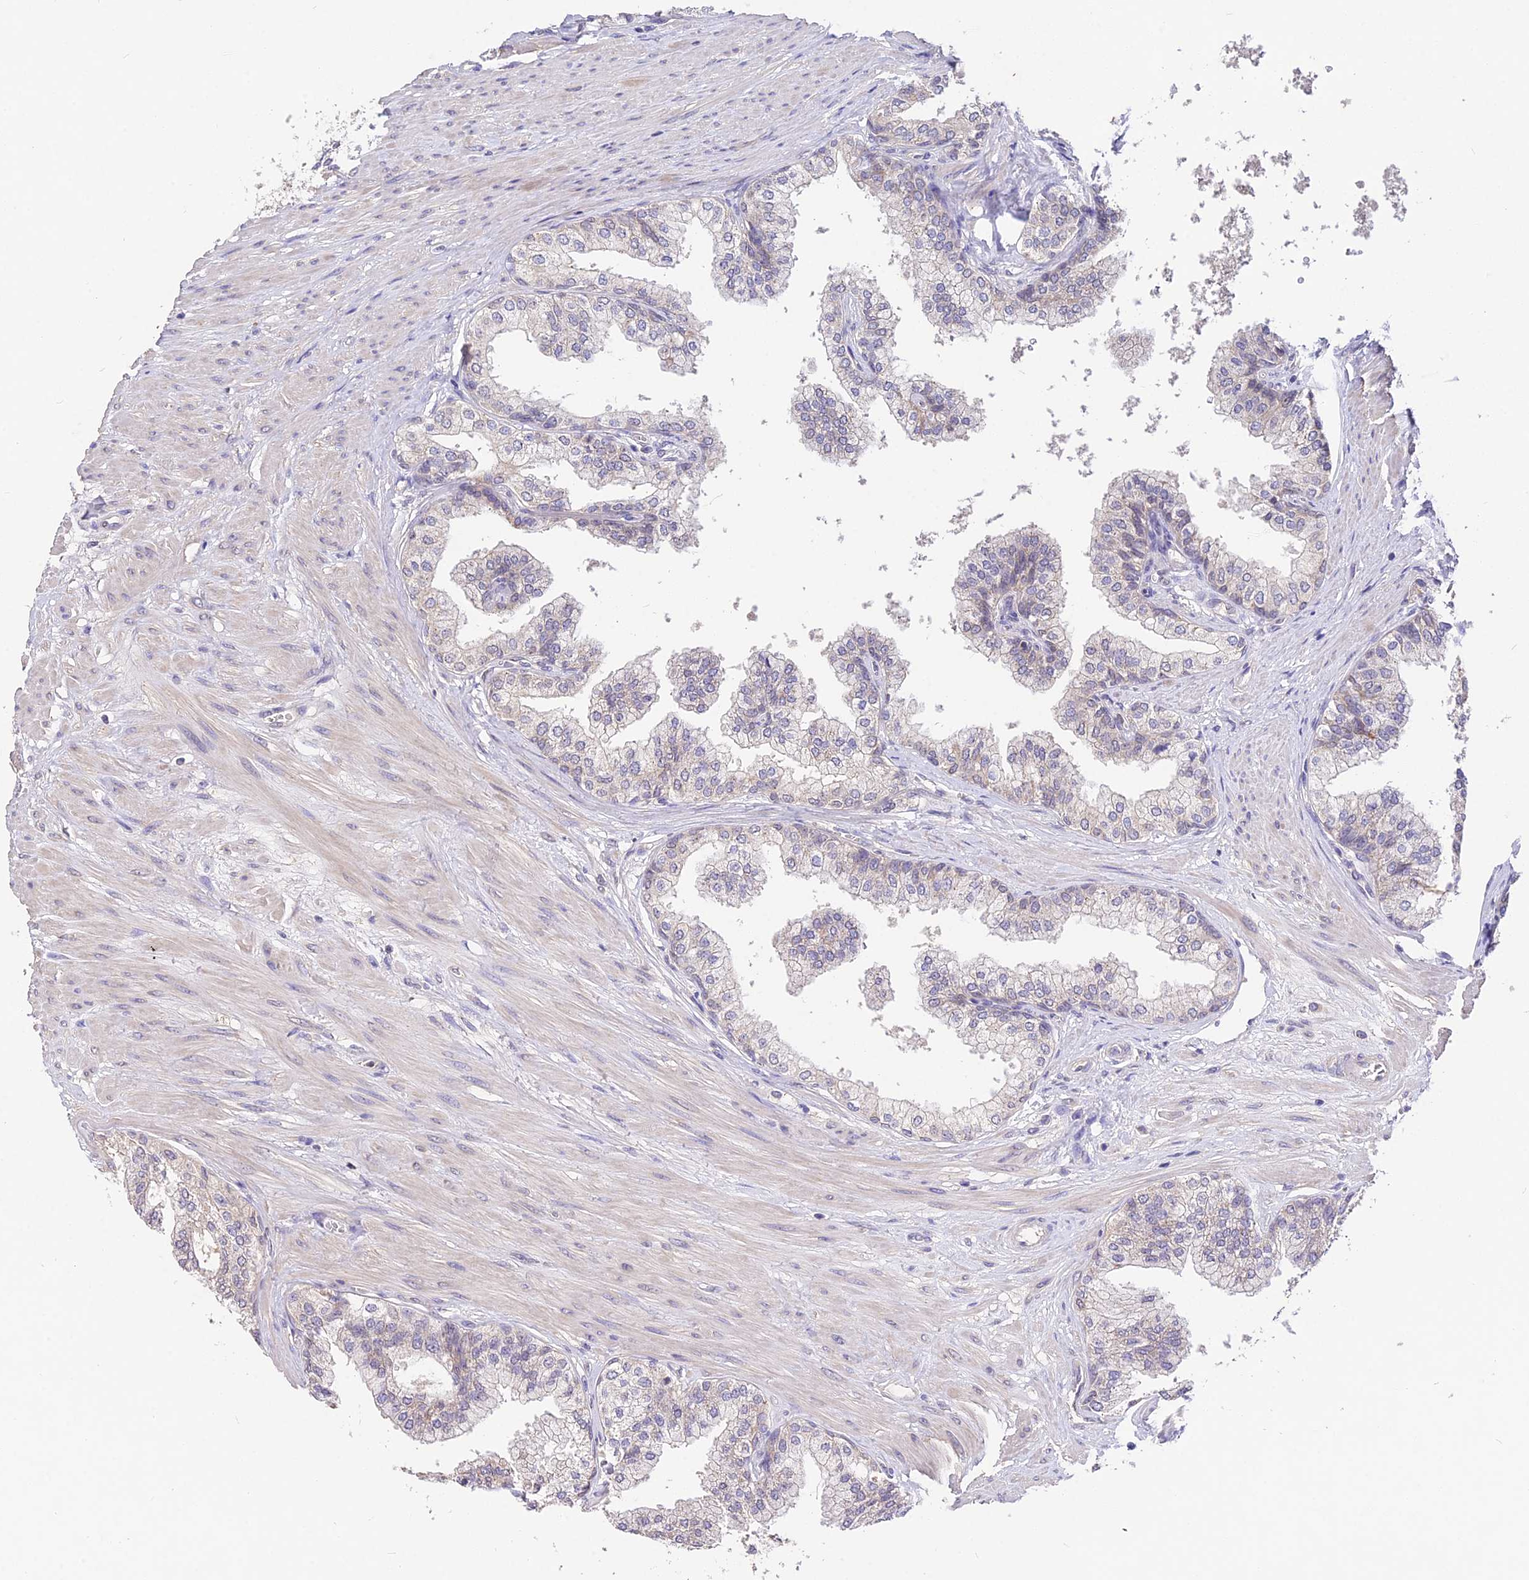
{"staining": {"intensity": "weak", "quantity": "25%-75%", "location": "cytoplasmic/membranous"}, "tissue": "prostate", "cell_type": "Glandular cells", "image_type": "normal", "snomed": [{"axis": "morphology", "description": "Normal tissue, NOS"}, {"axis": "topography", "description": "Prostate"}], "caption": "Immunohistochemistry (IHC) (DAB (3,3'-diaminobenzidine)) staining of benign human prostate exhibits weak cytoplasmic/membranous protein positivity in approximately 25%-75% of glandular cells.", "gene": "PGK1", "patient": {"sex": "male", "age": 60}}